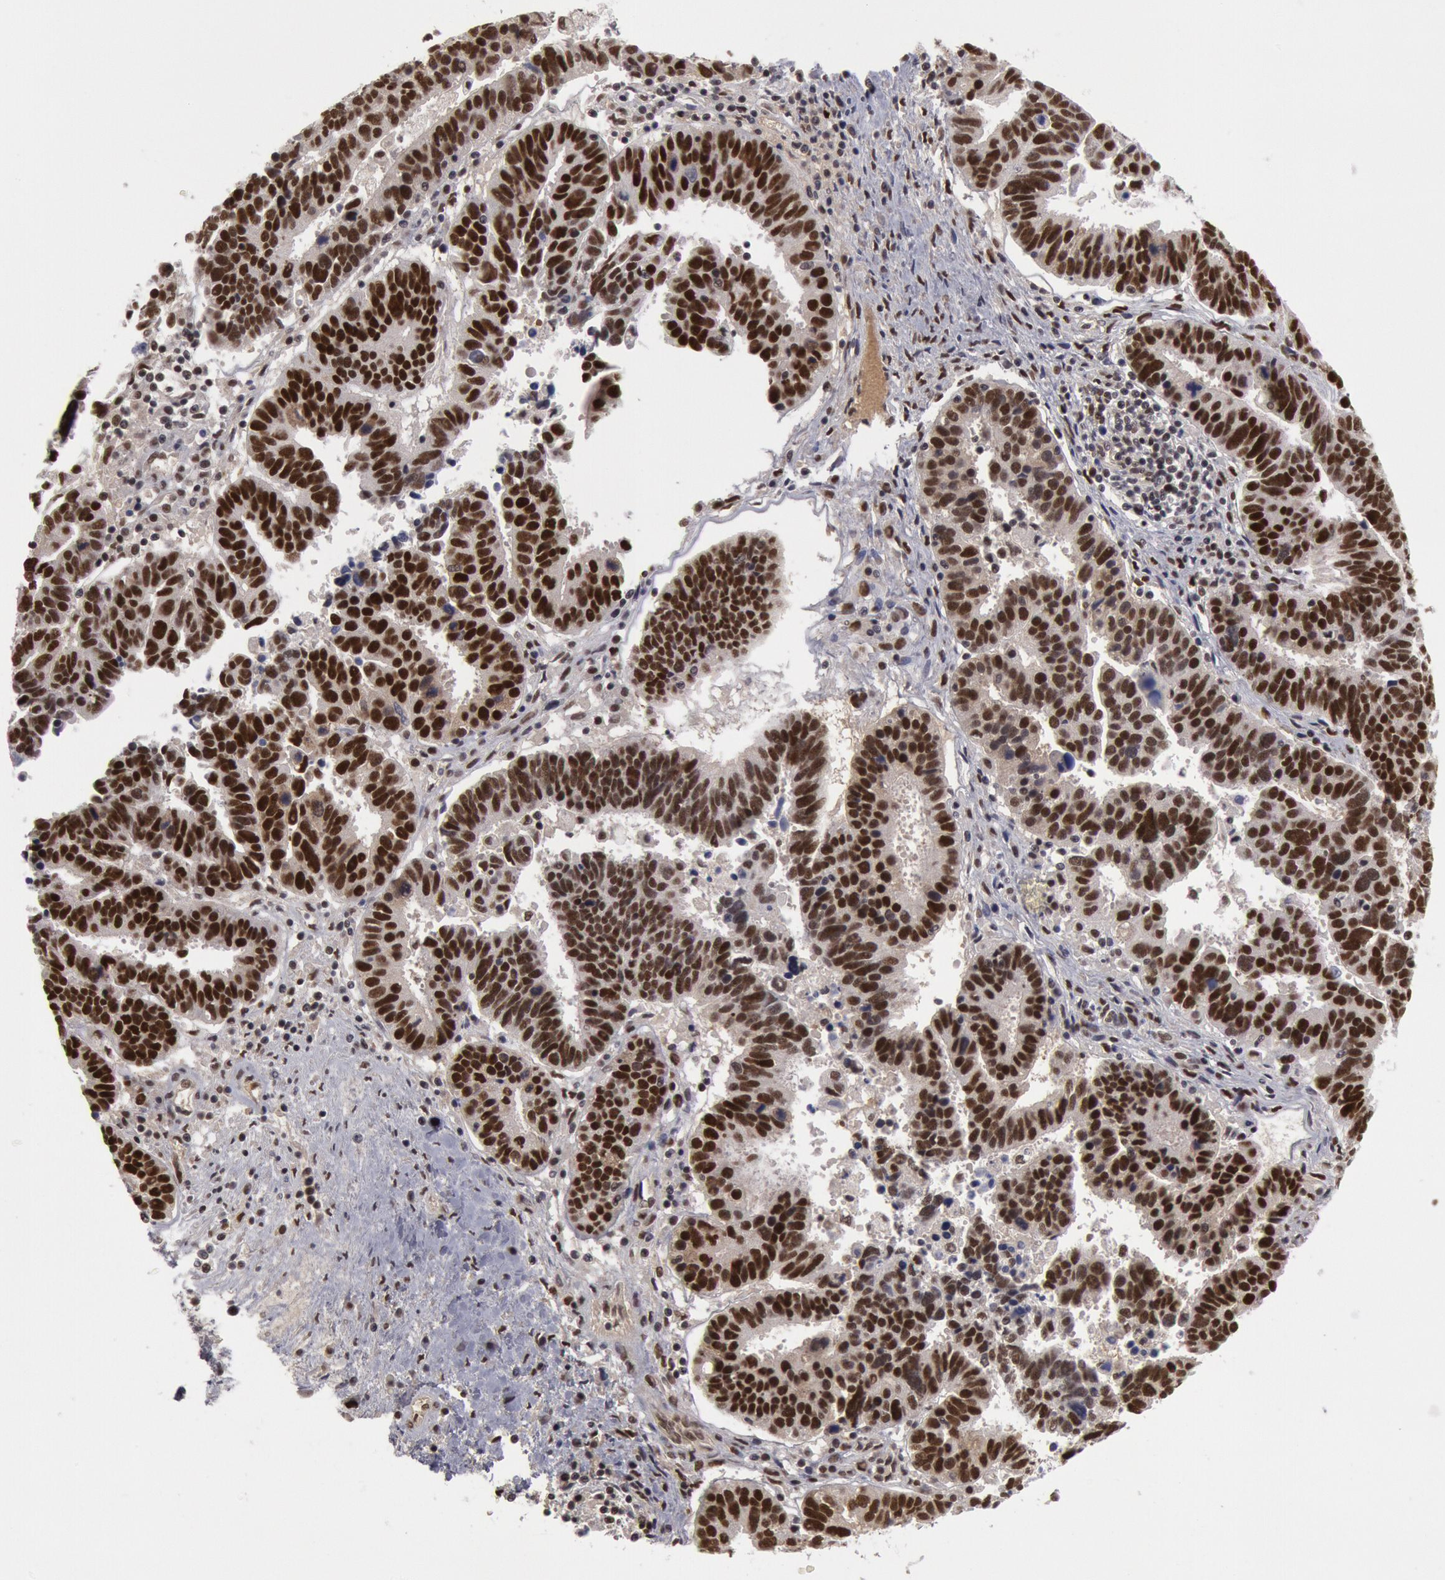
{"staining": {"intensity": "strong", "quantity": ">75%", "location": "nuclear"}, "tissue": "ovarian cancer", "cell_type": "Tumor cells", "image_type": "cancer", "snomed": [{"axis": "morphology", "description": "Carcinoma, endometroid"}, {"axis": "morphology", "description": "Cystadenocarcinoma, serous, NOS"}, {"axis": "topography", "description": "Ovary"}], "caption": "About >75% of tumor cells in ovarian cancer (serous cystadenocarcinoma) show strong nuclear protein positivity as visualized by brown immunohistochemical staining.", "gene": "PPP4R3B", "patient": {"sex": "female", "age": 45}}